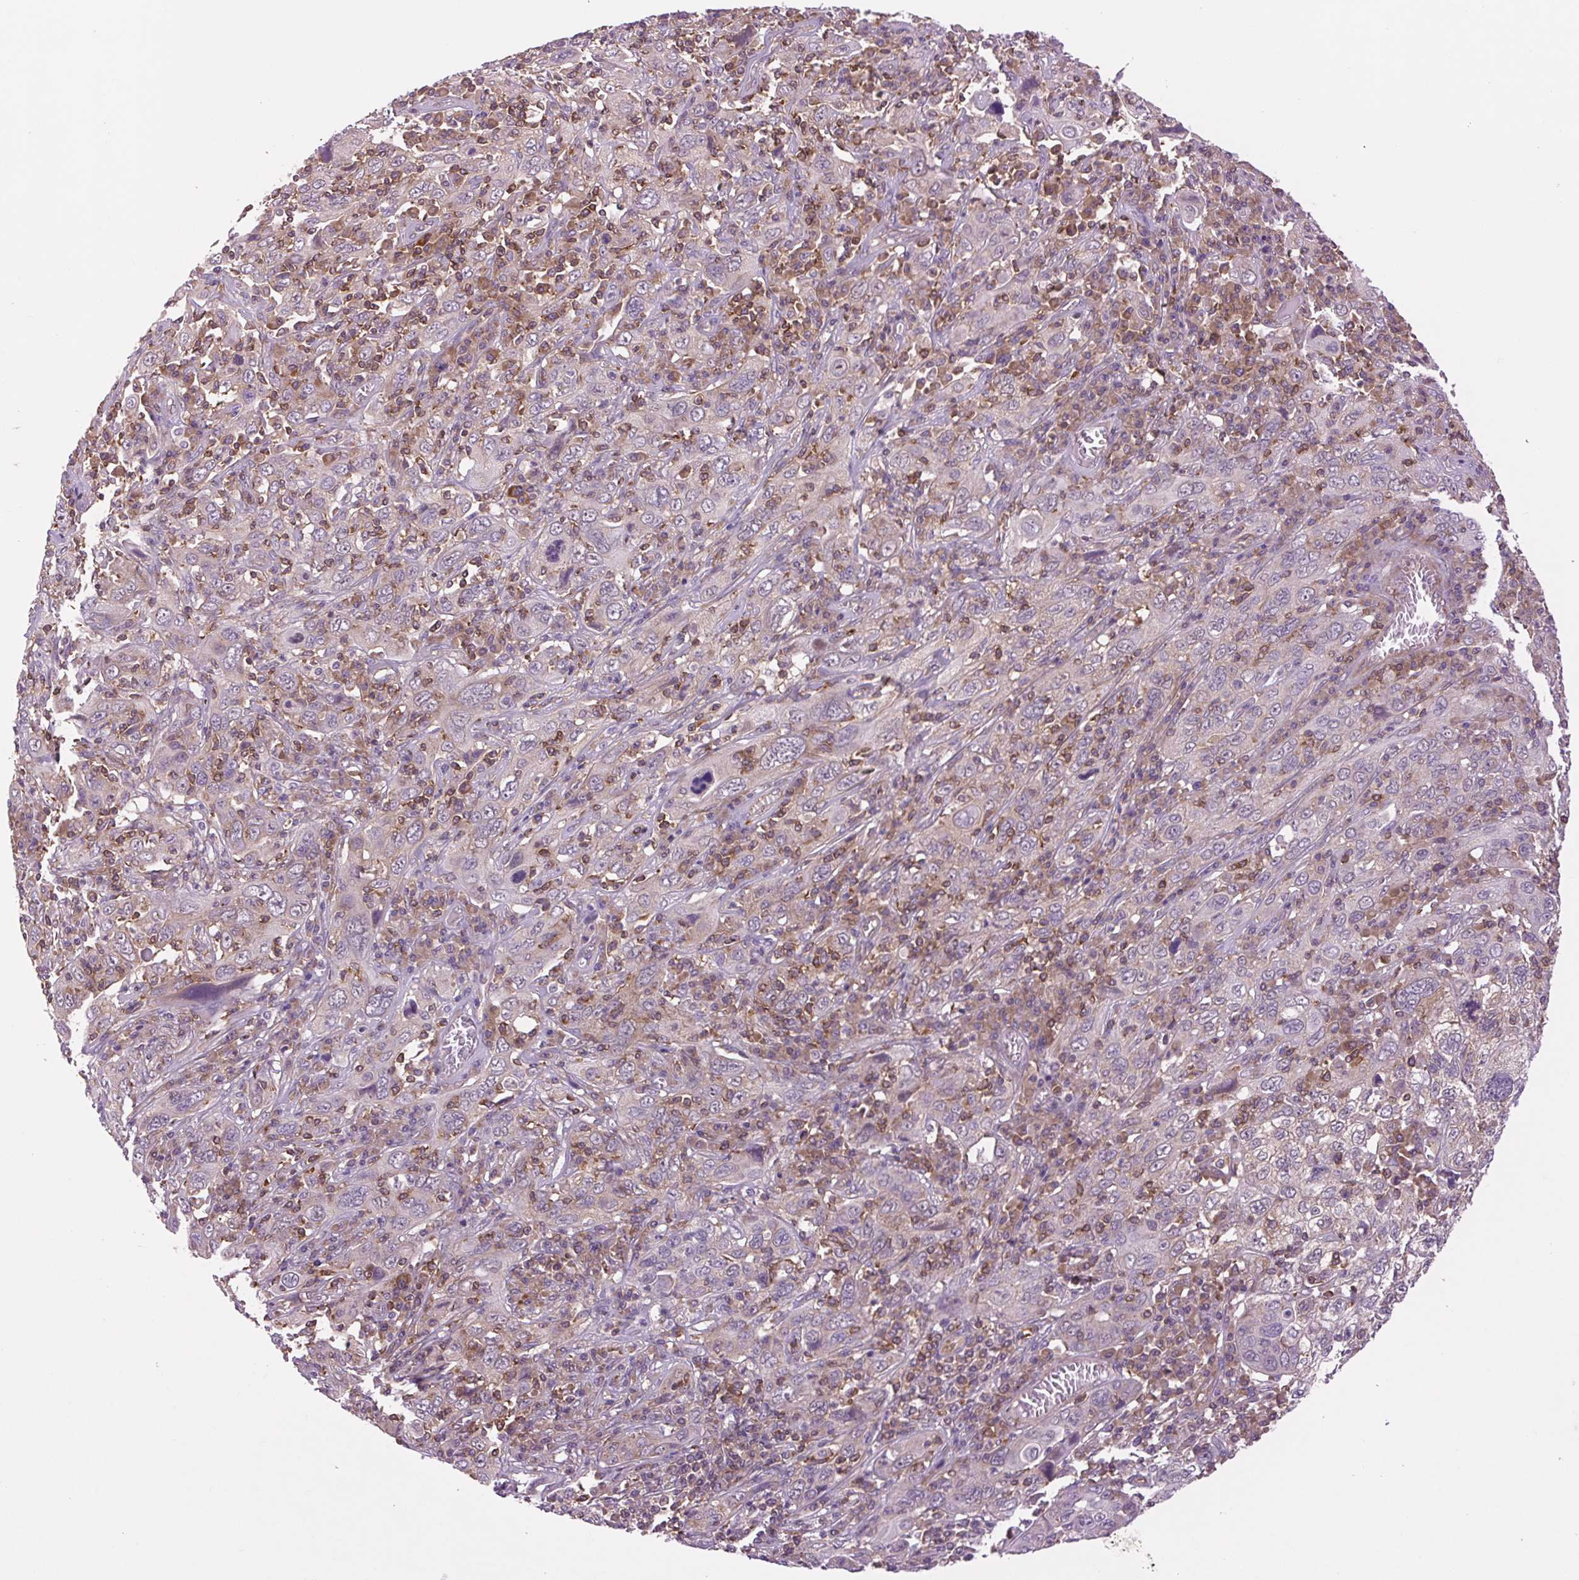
{"staining": {"intensity": "negative", "quantity": "none", "location": "none"}, "tissue": "cervical cancer", "cell_type": "Tumor cells", "image_type": "cancer", "snomed": [{"axis": "morphology", "description": "Squamous cell carcinoma, NOS"}, {"axis": "topography", "description": "Cervix"}], "caption": "This is an IHC image of cervical cancer (squamous cell carcinoma). There is no staining in tumor cells.", "gene": "PLCG1", "patient": {"sex": "female", "age": 46}}